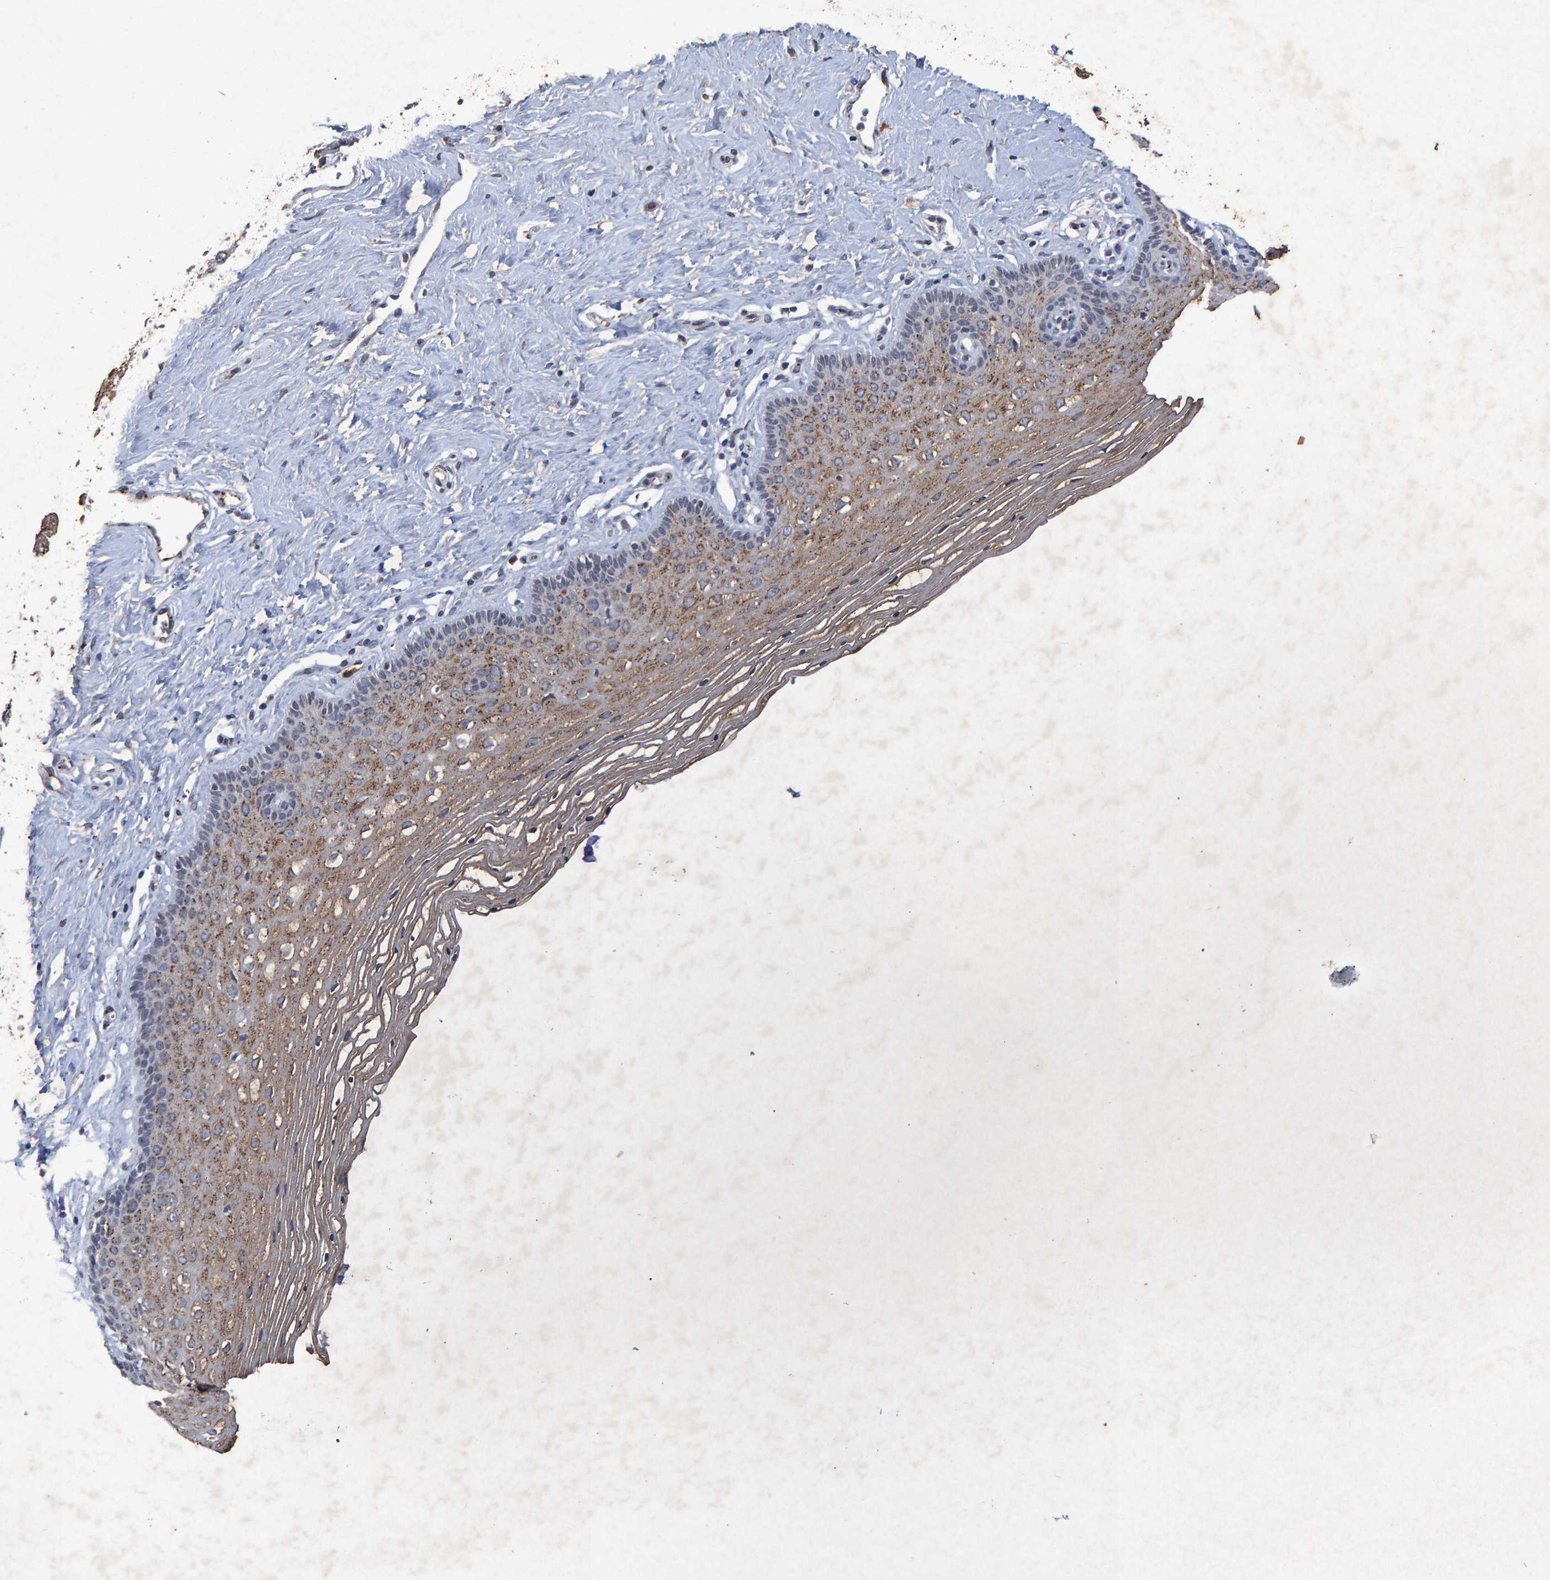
{"staining": {"intensity": "strong", "quantity": "25%-75%", "location": "cytoplasmic/membranous"}, "tissue": "vagina", "cell_type": "Squamous epithelial cells", "image_type": "normal", "snomed": [{"axis": "morphology", "description": "Normal tissue, NOS"}, {"axis": "topography", "description": "Vagina"}], "caption": "A high-resolution photomicrograph shows immunohistochemistry (IHC) staining of benign vagina, which demonstrates strong cytoplasmic/membranous expression in about 25%-75% of squamous epithelial cells.", "gene": "GALC", "patient": {"sex": "female", "age": 32}}